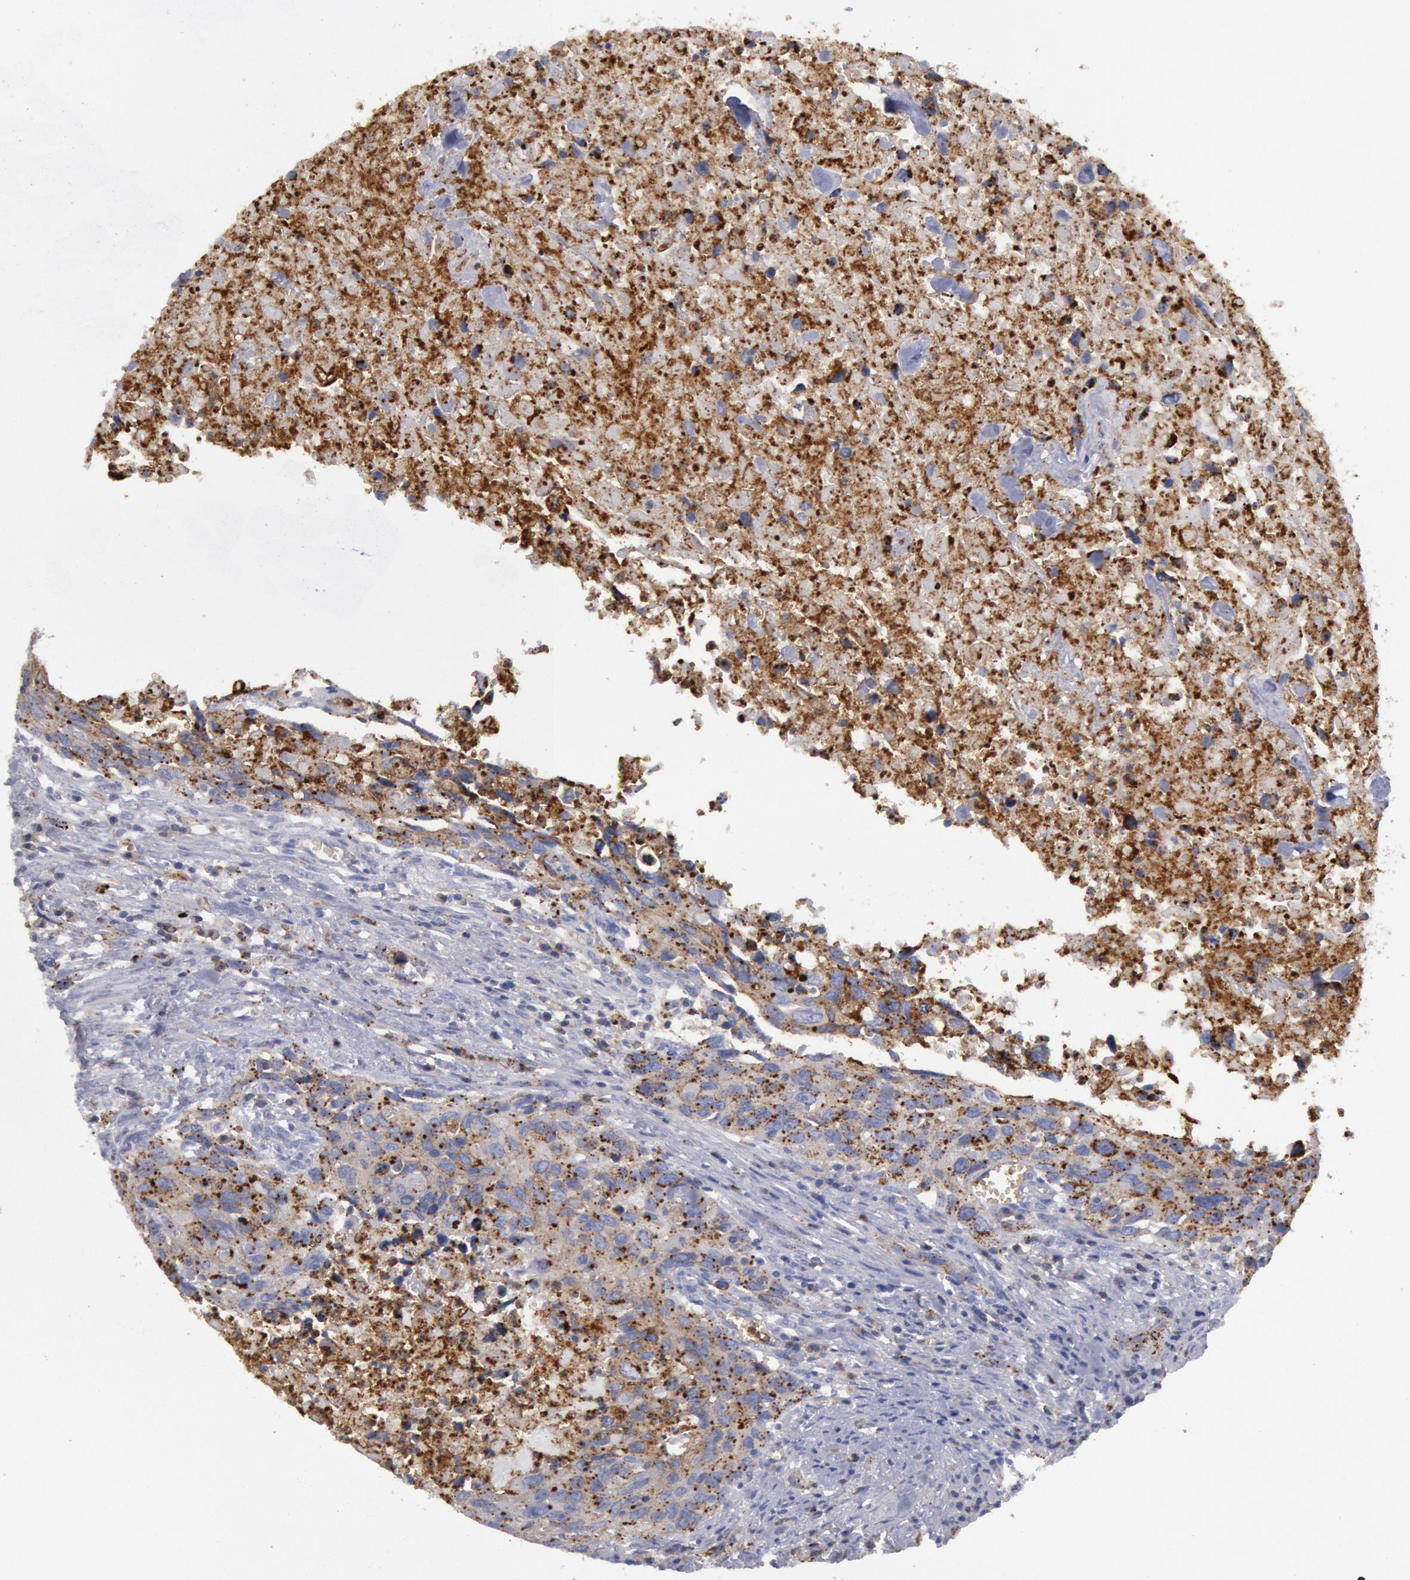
{"staining": {"intensity": "moderate", "quantity": "25%-75%", "location": "cytoplasmic/membranous"}, "tissue": "urothelial cancer", "cell_type": "Tumor cells", "image_type": "cancer", "snomed": [{"axis": "morphology", "description": "Urothelial carcinoma, High grade"}, {"axis": "topography", "description": "Urinary bladder"}], "caption": "A brown stain highlights moderate cytoplasmic/membranous expression of a protein in urothelial cancer tumor cells. (Brightfield microscopy of DAB IHC at high magnification).", "gene": "FLOT1", "patient": {"sex": "male", "age": 71}}